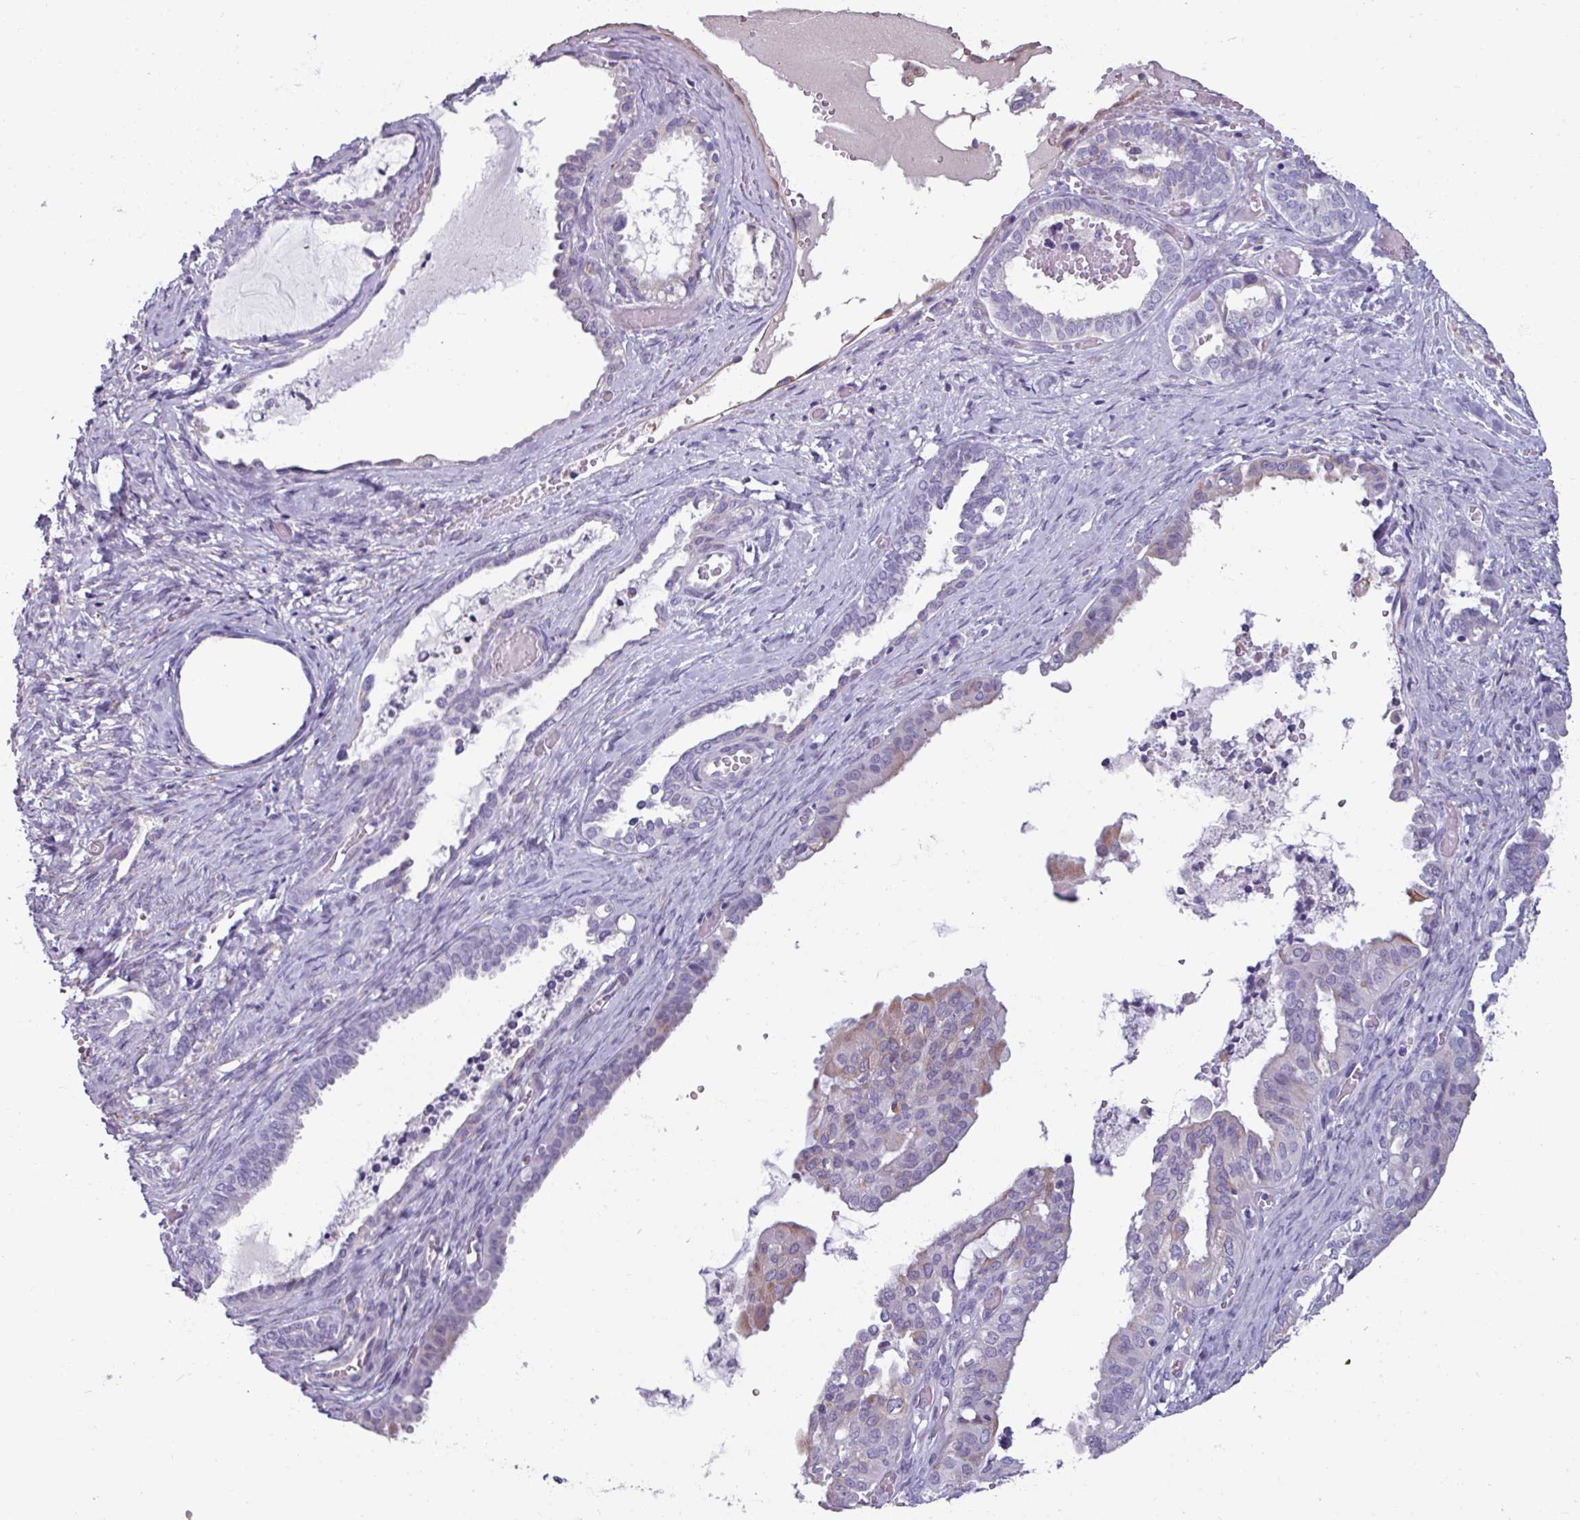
{"staining": {"intensity": "weak", "quantity": "<25%", "location": "cytoplasmic/membranous"}, "tissue": "ovarian cancer", "cell_type": "Tumor cells", "image_type": "cancer", "snomed": [{"axis": "morphology", "description": "Carcinoma, NOS"}, {"axis": "morphology", "description": "Carcinoma, endometroid"}, {"axis": "topography", "description": "Ovary"}], "caption": "This is an immunohistochemistry (IHC) micrograph of human ovarian carcinoma. There is no staining in tumor cells.", "gene": "SPESP1", "patient": {"sex": "female", "age": 50}}